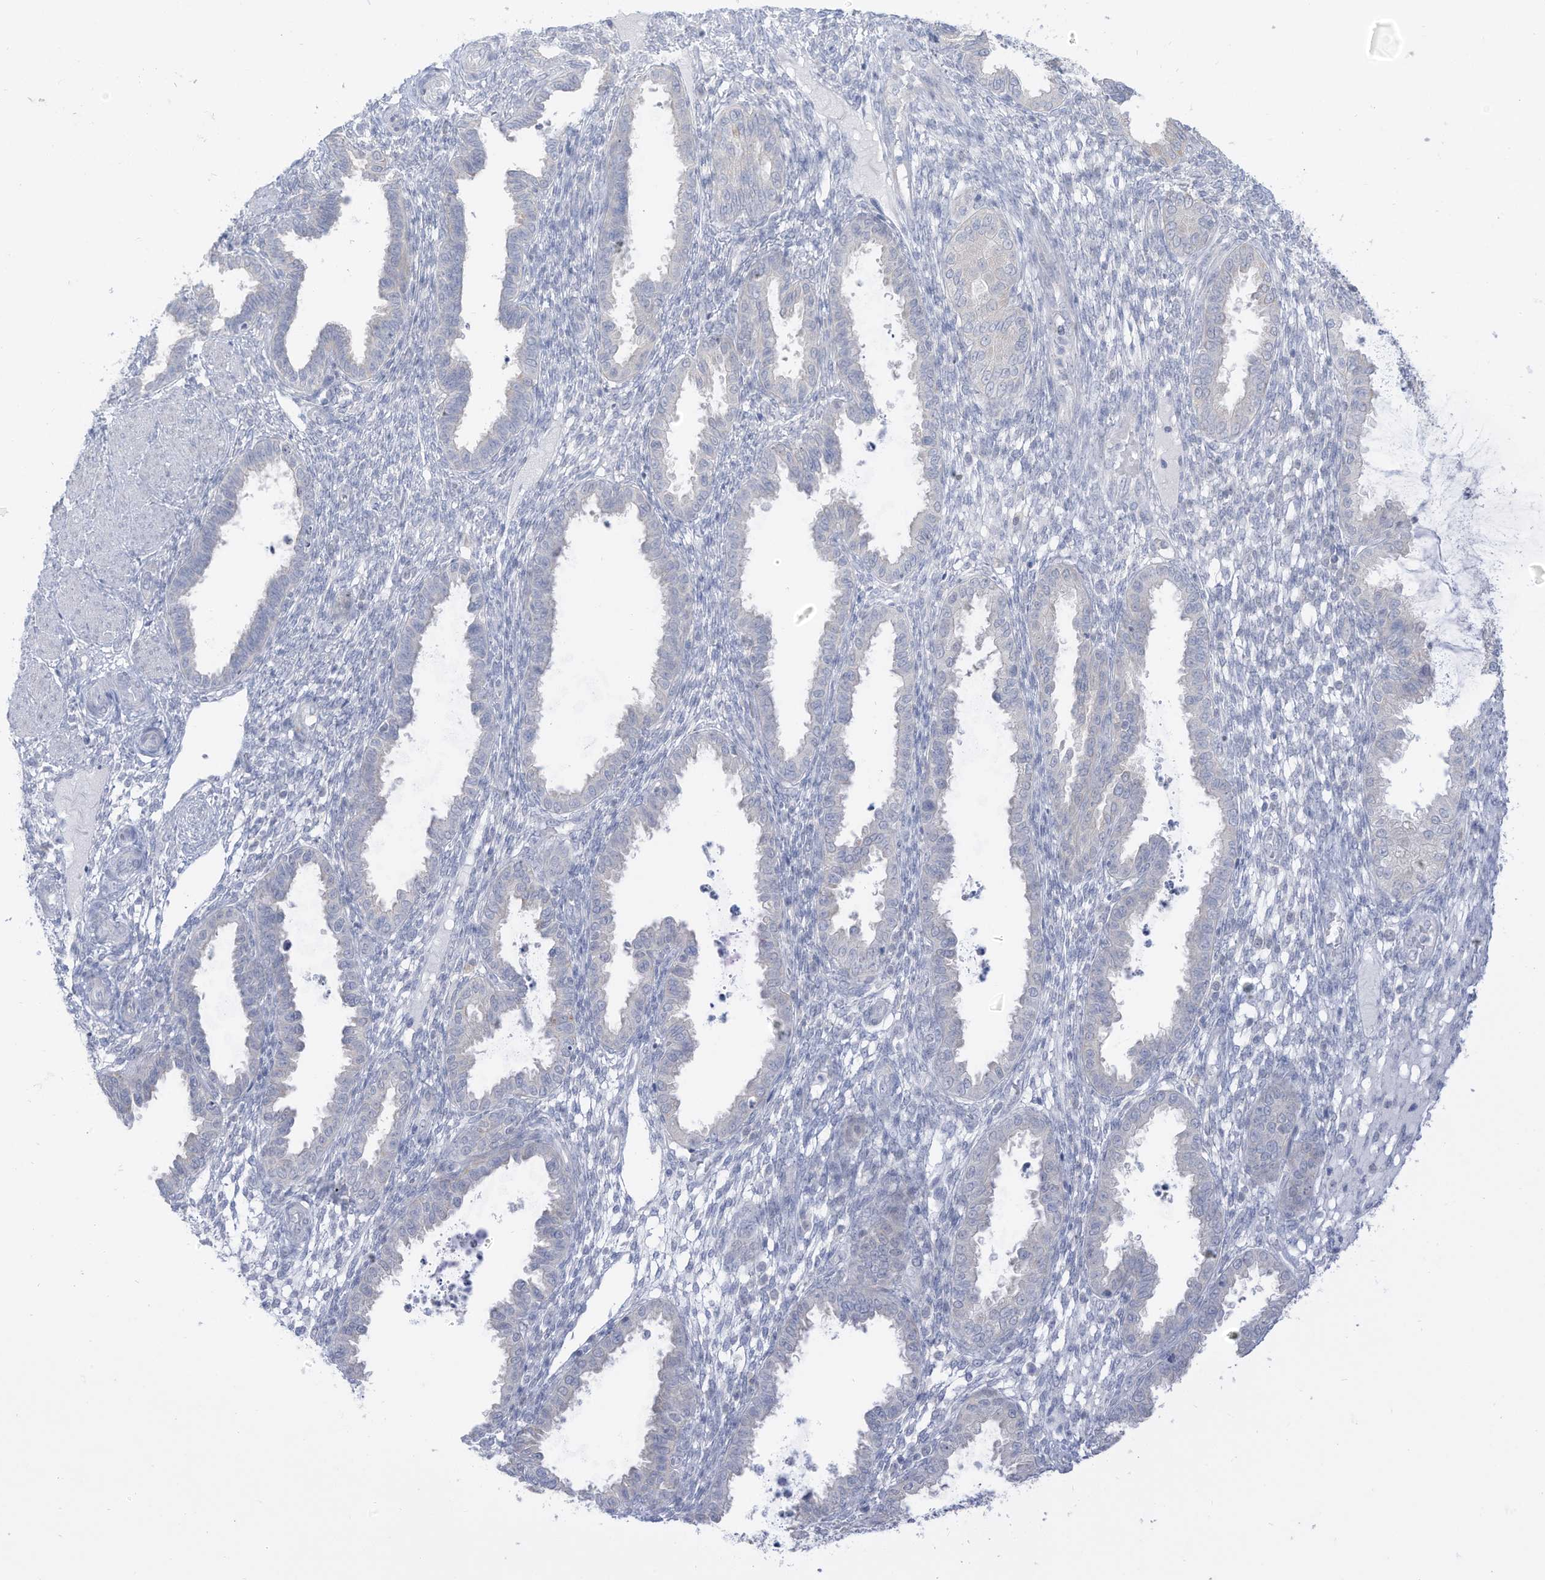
{"staining": {"intensity": "negative", "quantity": "none", "location": "none"}, "tissue": "endometrium", "cell_type": "Cells in endometrial stroma", "image_type": "normal", "snomed": [{"axis": "morphology", "description": "Normal tissue, NOS"}, {"axis": "topography", "description": "Endometrium"}], "caption": "DAB immunohistochemical staining of normal endometrium demonstrates no significant expression in cells in endometrial stroma.", "gene": "OGT", "patient": {"sex": "female", "age": 33}}